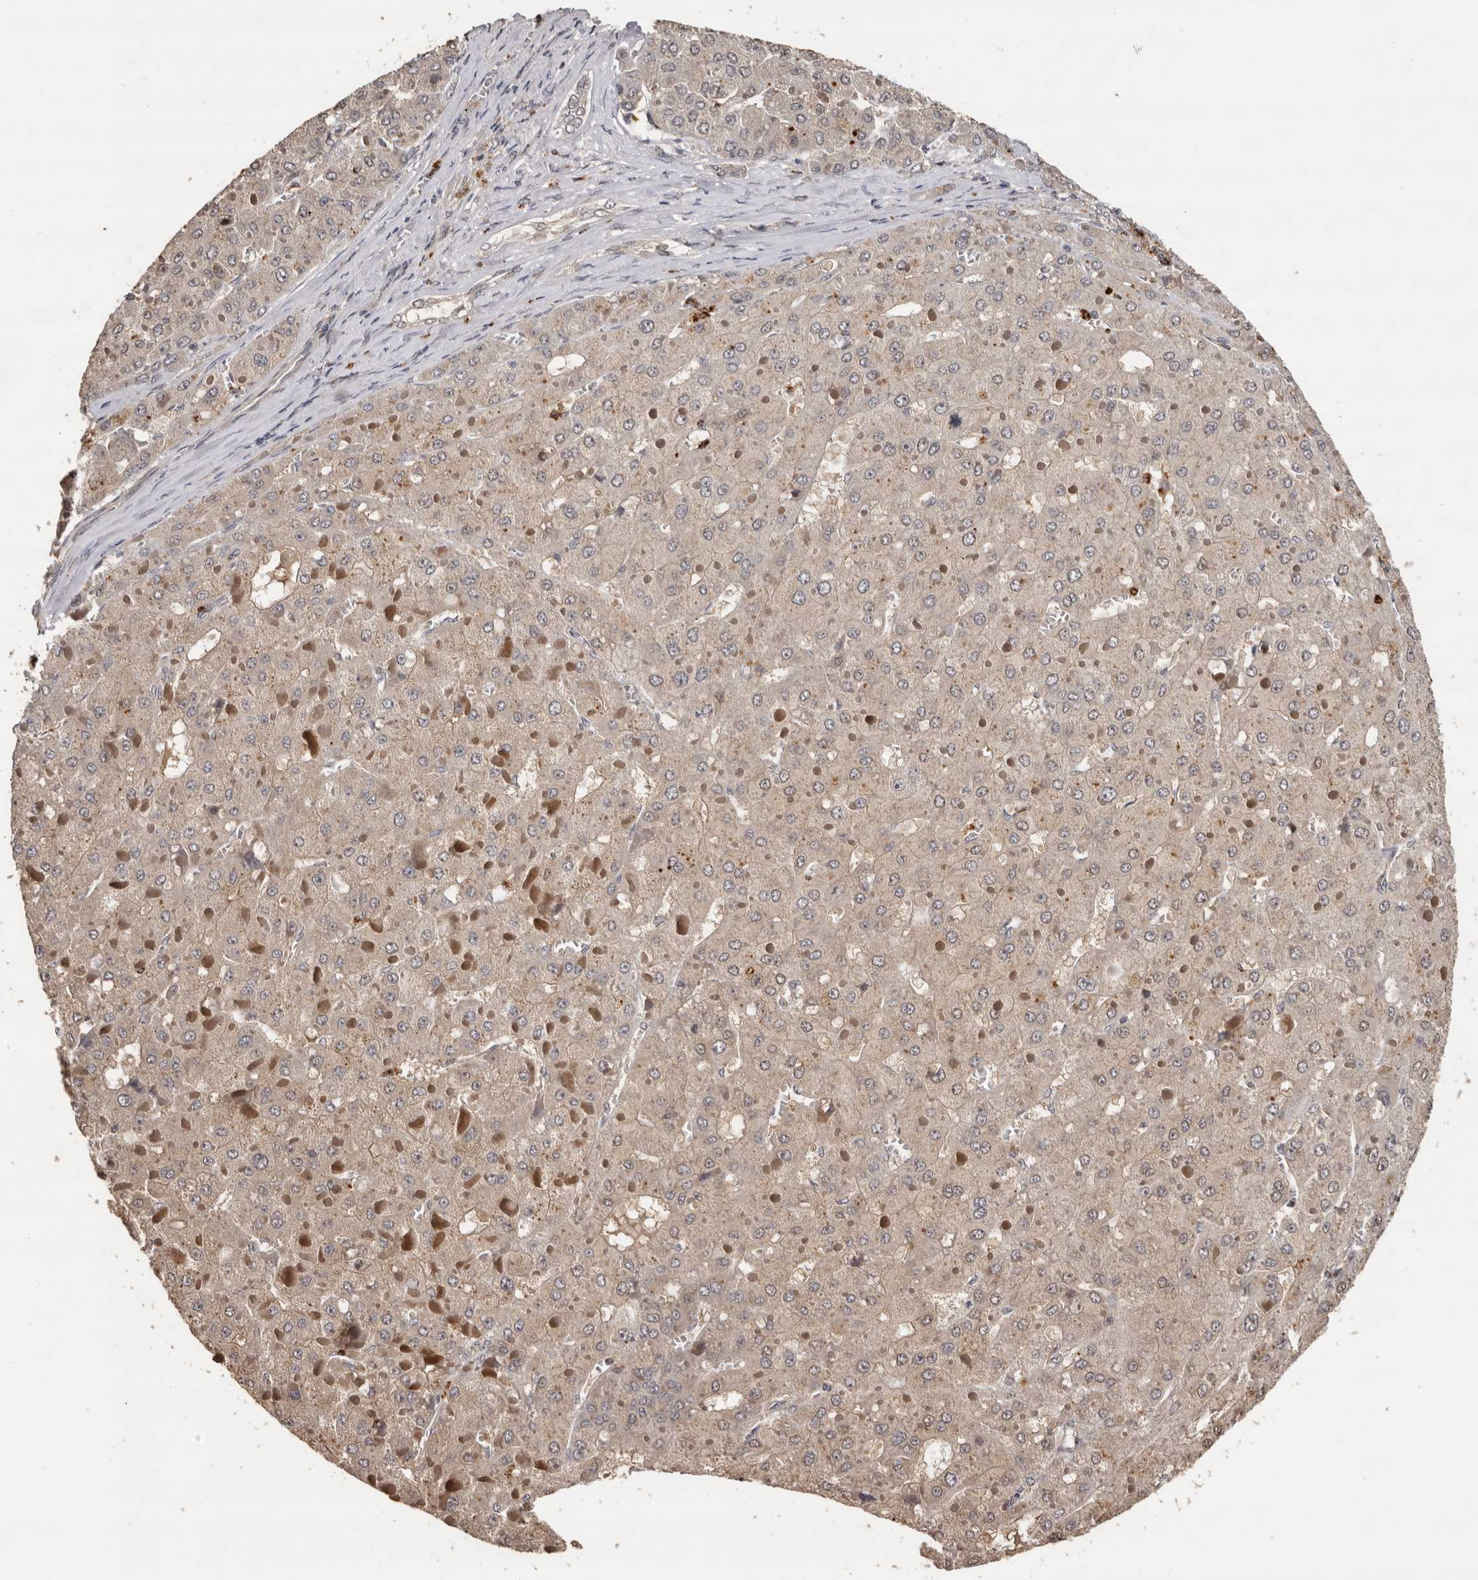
{"staining": {"intensity": "weak", "quantity": ">75%", "location": "cytoplasmic/membranous"}, "tissue": "liver cancer", "cell_type": "Tumor cells", "image_type": "cancer", "snomed": [{"axis": "morphology", "description": "Carcinoma, Hepatocellular, NOS"}, {"axis": "topography", "description": "Liver"}], "caption": "Immunohistochemical staining of human liver cancer (hepatocellular carcinoma) exhibits low levels of weak cytoplasmic/membranous positivity in approximately >75% of tumor cells. The protein is shown in brown color, while the nuclei are stained blue.", "gene": "KIF2B", "patient": {"sex": "female", "age": 73}}